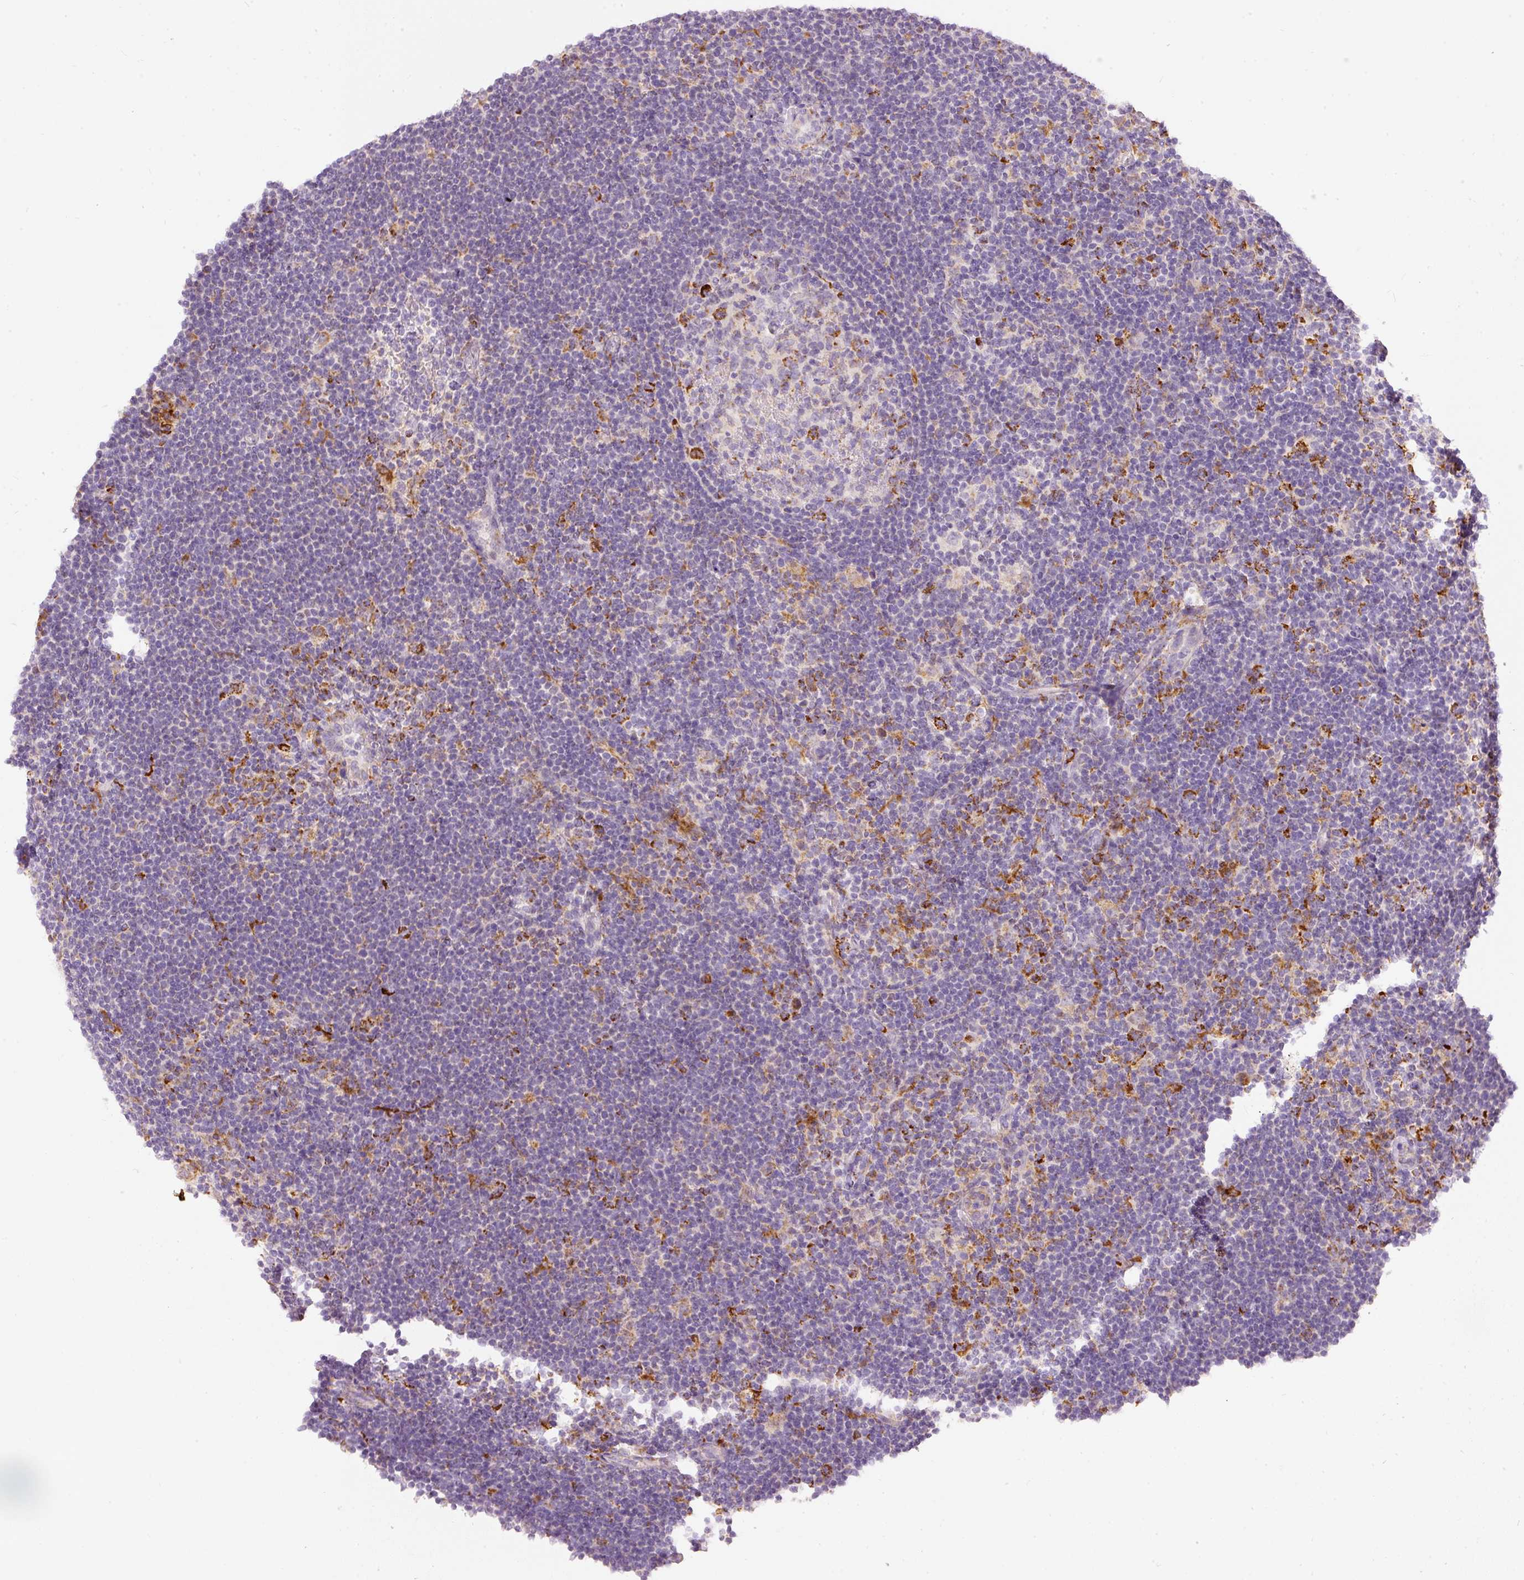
{"staining": {"intensity": "strong", "quantity": "<25%", "location": "cytoplasmic/membranous"}, "tissue": "lymphoma", "cell_type": "Tumor cells", "image_type": "cancer", "snomed": [{"axis": "morphology", "description": "Hodgkin's disease, NOS"}, {"axis": "topography", "description": "Lymph node"}], "caption": "Immunohistochemistry histopathology image of lymphoma stained for a protein (brown), which reveals medium levels of strong cytoplasmic/membranous staining in about <25% of tumor cells.", "gene": "MTHFD2", "patient": {"sex": "female", "age": 57}}